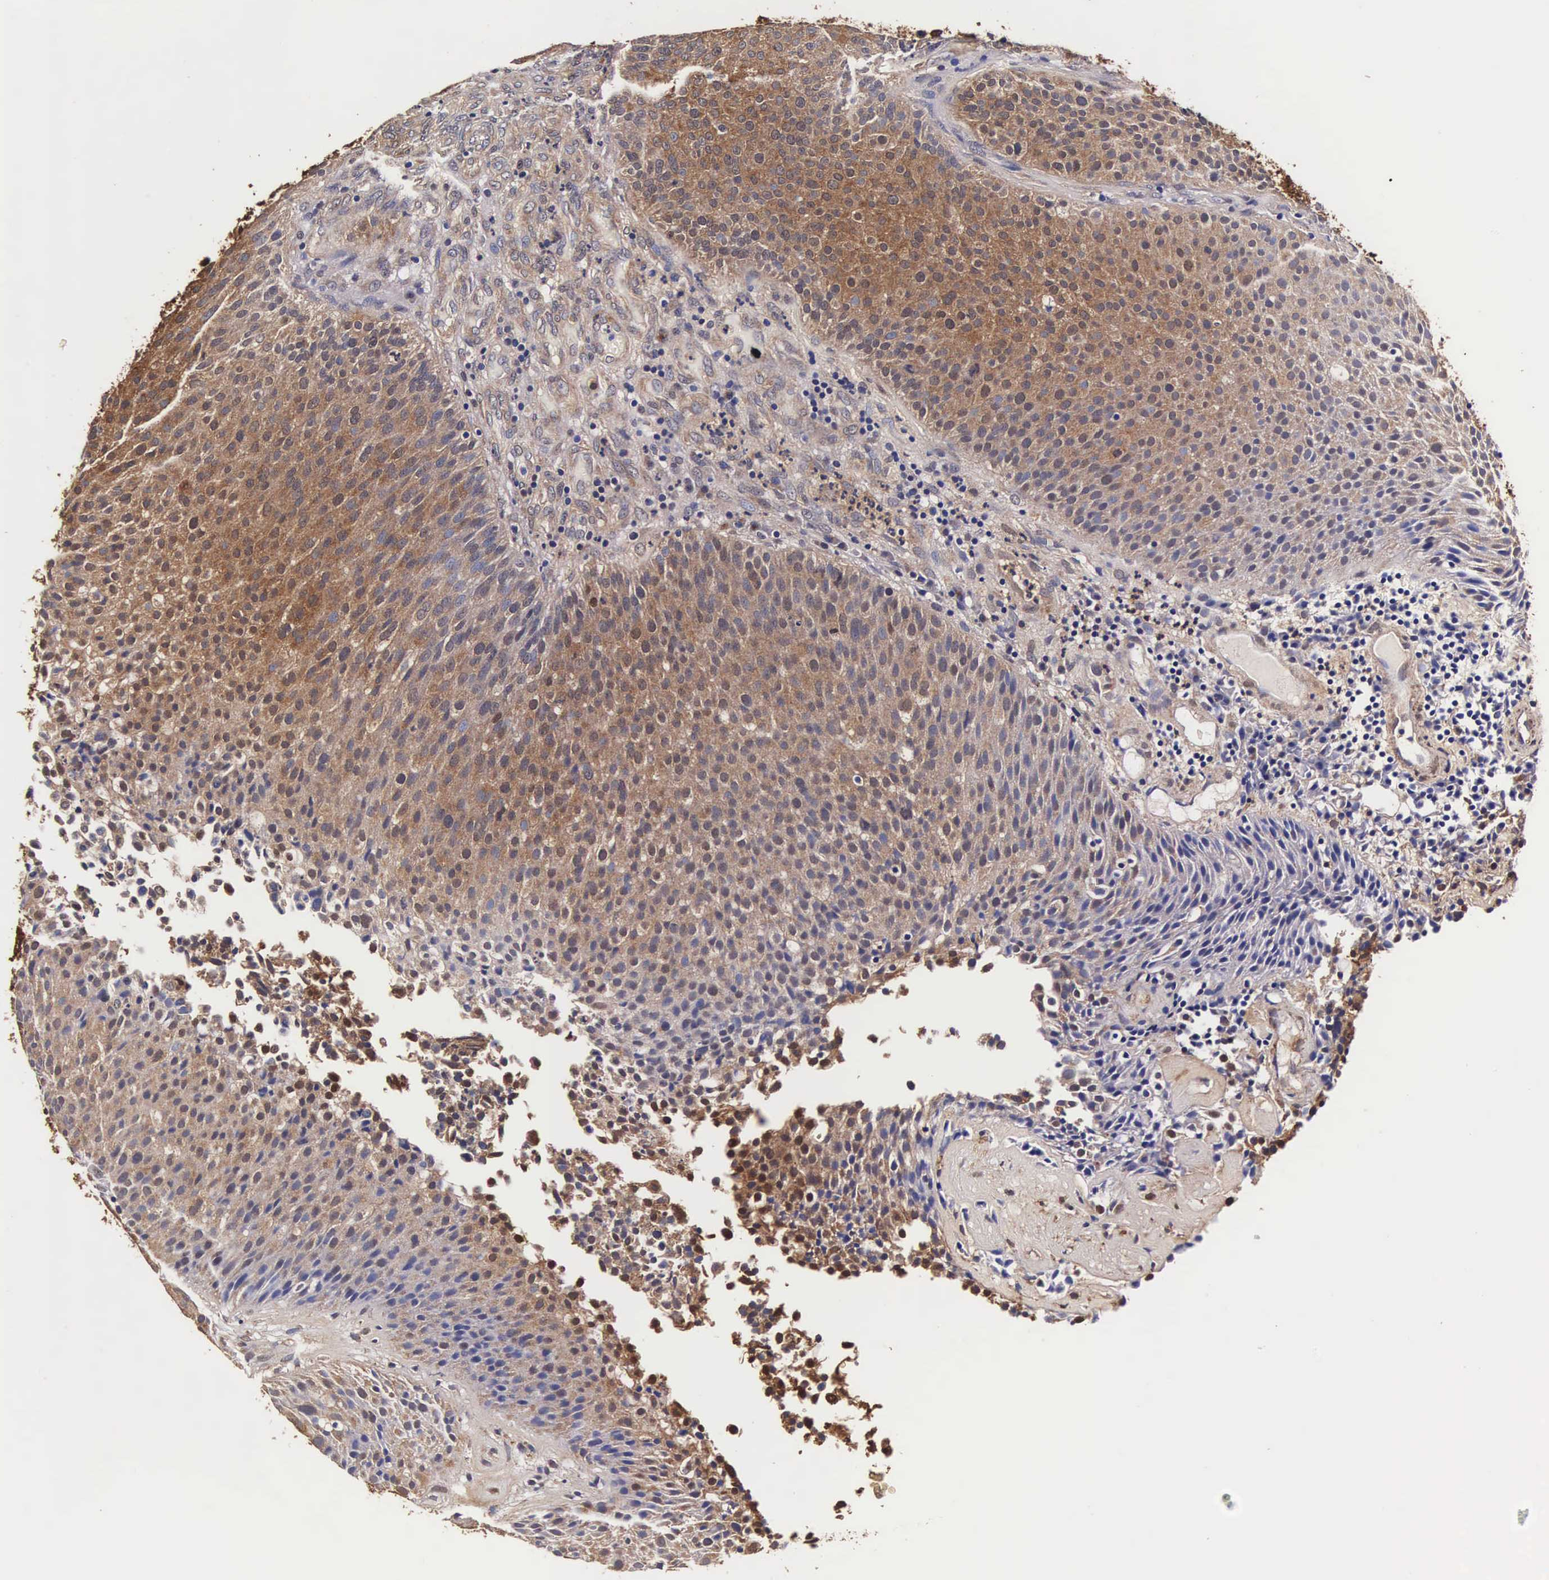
{"staining": {"intensity": "moderate", "quantity": ">75%", "location": "cytoplasmic/membranous,nuclear"}, "tissue": "urothelial cancer", "cell_type": "Tumor cells", "image_type": "cancer", "snomed": [{"axis": "morphology", "description": "Urothelial carcinoma, Low grade"}, {"axis": "topography", "description": "Urinary bladder"}], "caption": "DAB immunohistochemical staining of human urothelial cancer demonstrates moderate cytoplasmic/membranous and nuclear protein staining in about >75% of tumor cells.", "gene": "TECPR2", "patient": {"sex": "male", "age": 85}}